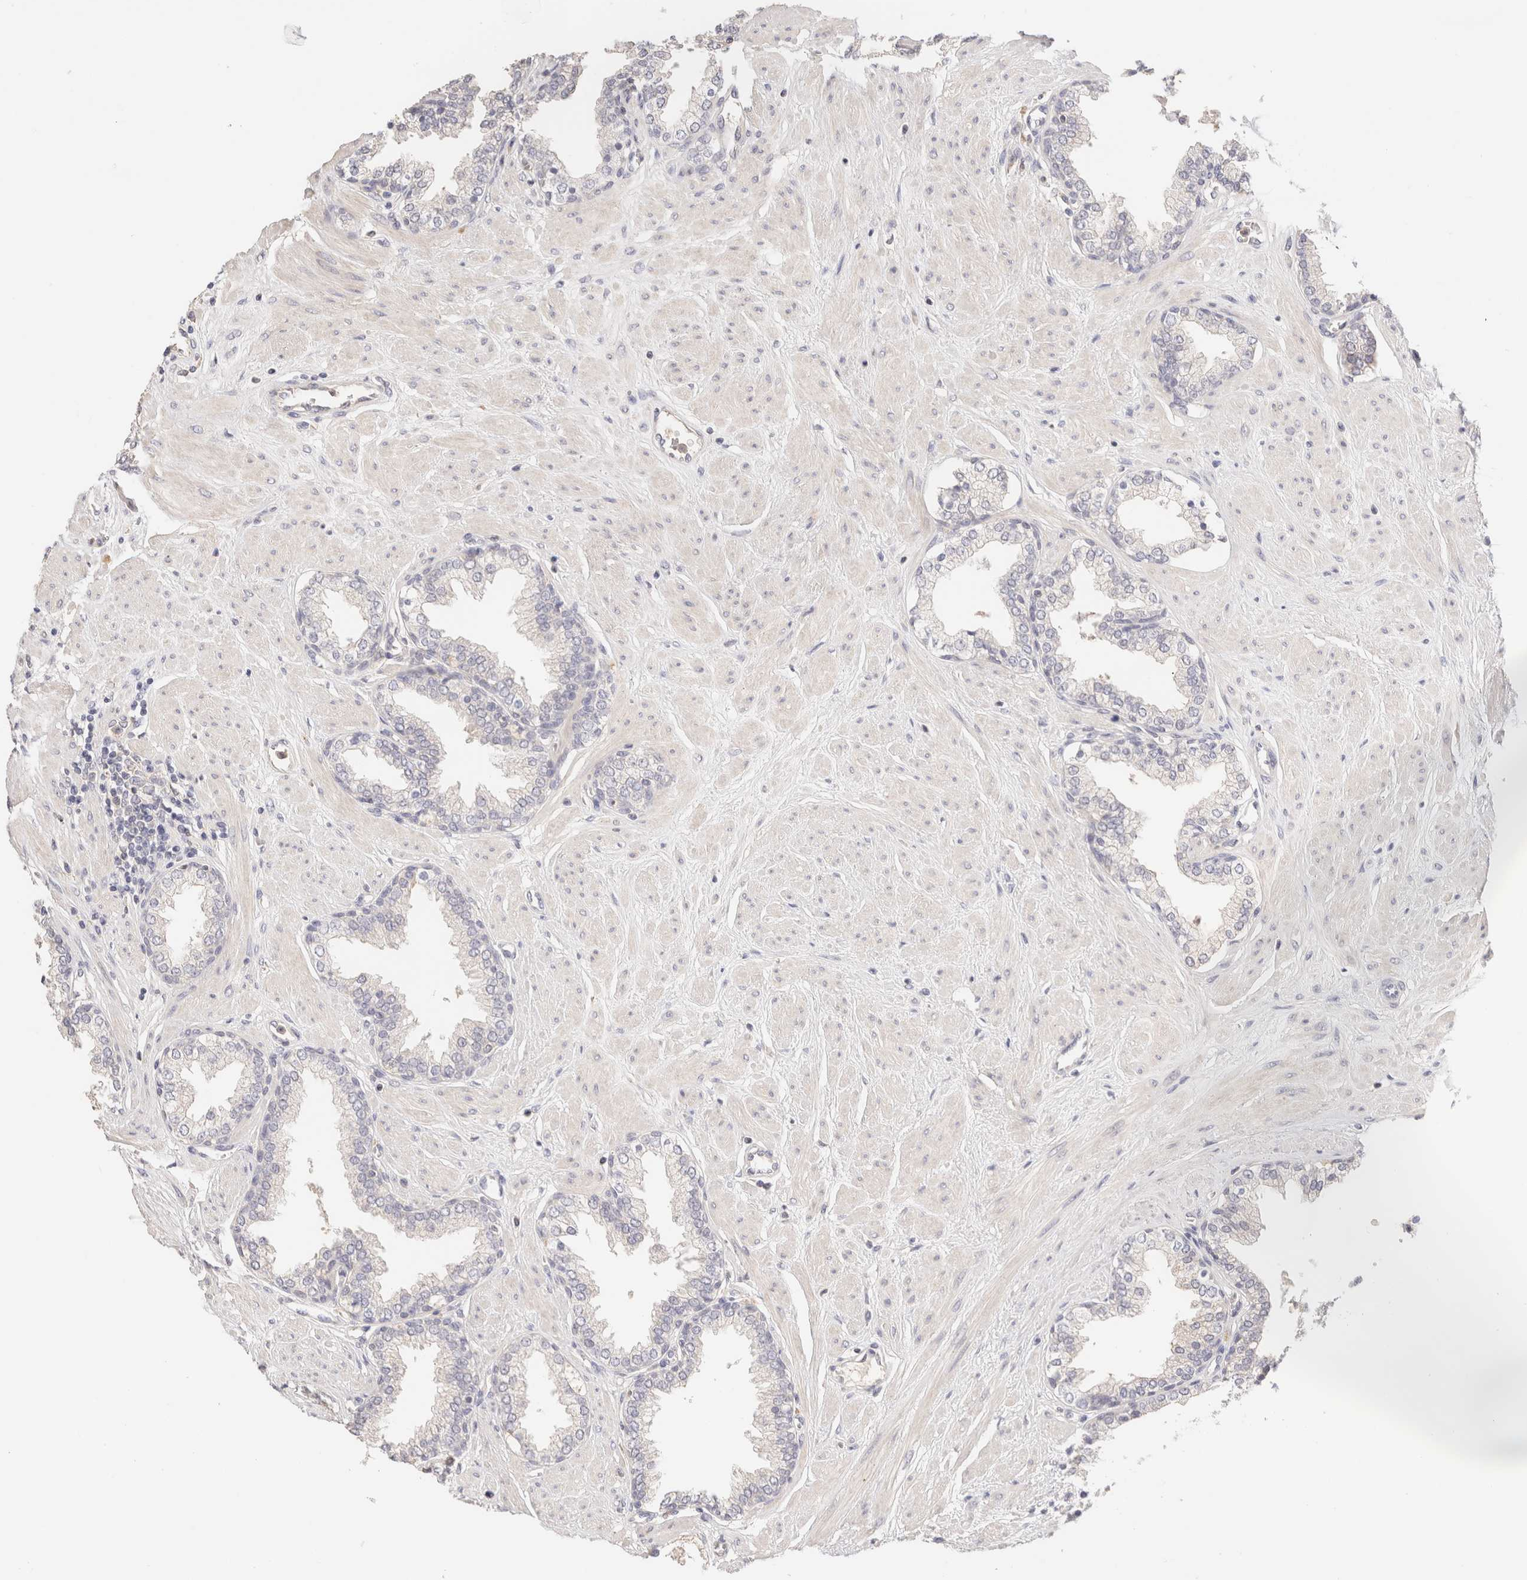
{"staining": {"intensity": "negative", "quantity": "none", "location": "none"}, "tissue": "prostate", "cell_type": "Glandular cells", "image_type": "normal", "snomed": [{"axis": "morphology", "description": "Normal tissue, NOS"}, {"axis": "topography", "description": "Prostate"}], "caption": "Micrograph shows no protein expression in glandular cells of benign prostate. The staining was performed using DAB to visualize the protein expression in brown, while the nuclei were stained in blue with hematoxylin (Magnification: 20x).", "gene": "SCGB2A2", "patient": {"sex": "male", "age": 51}}